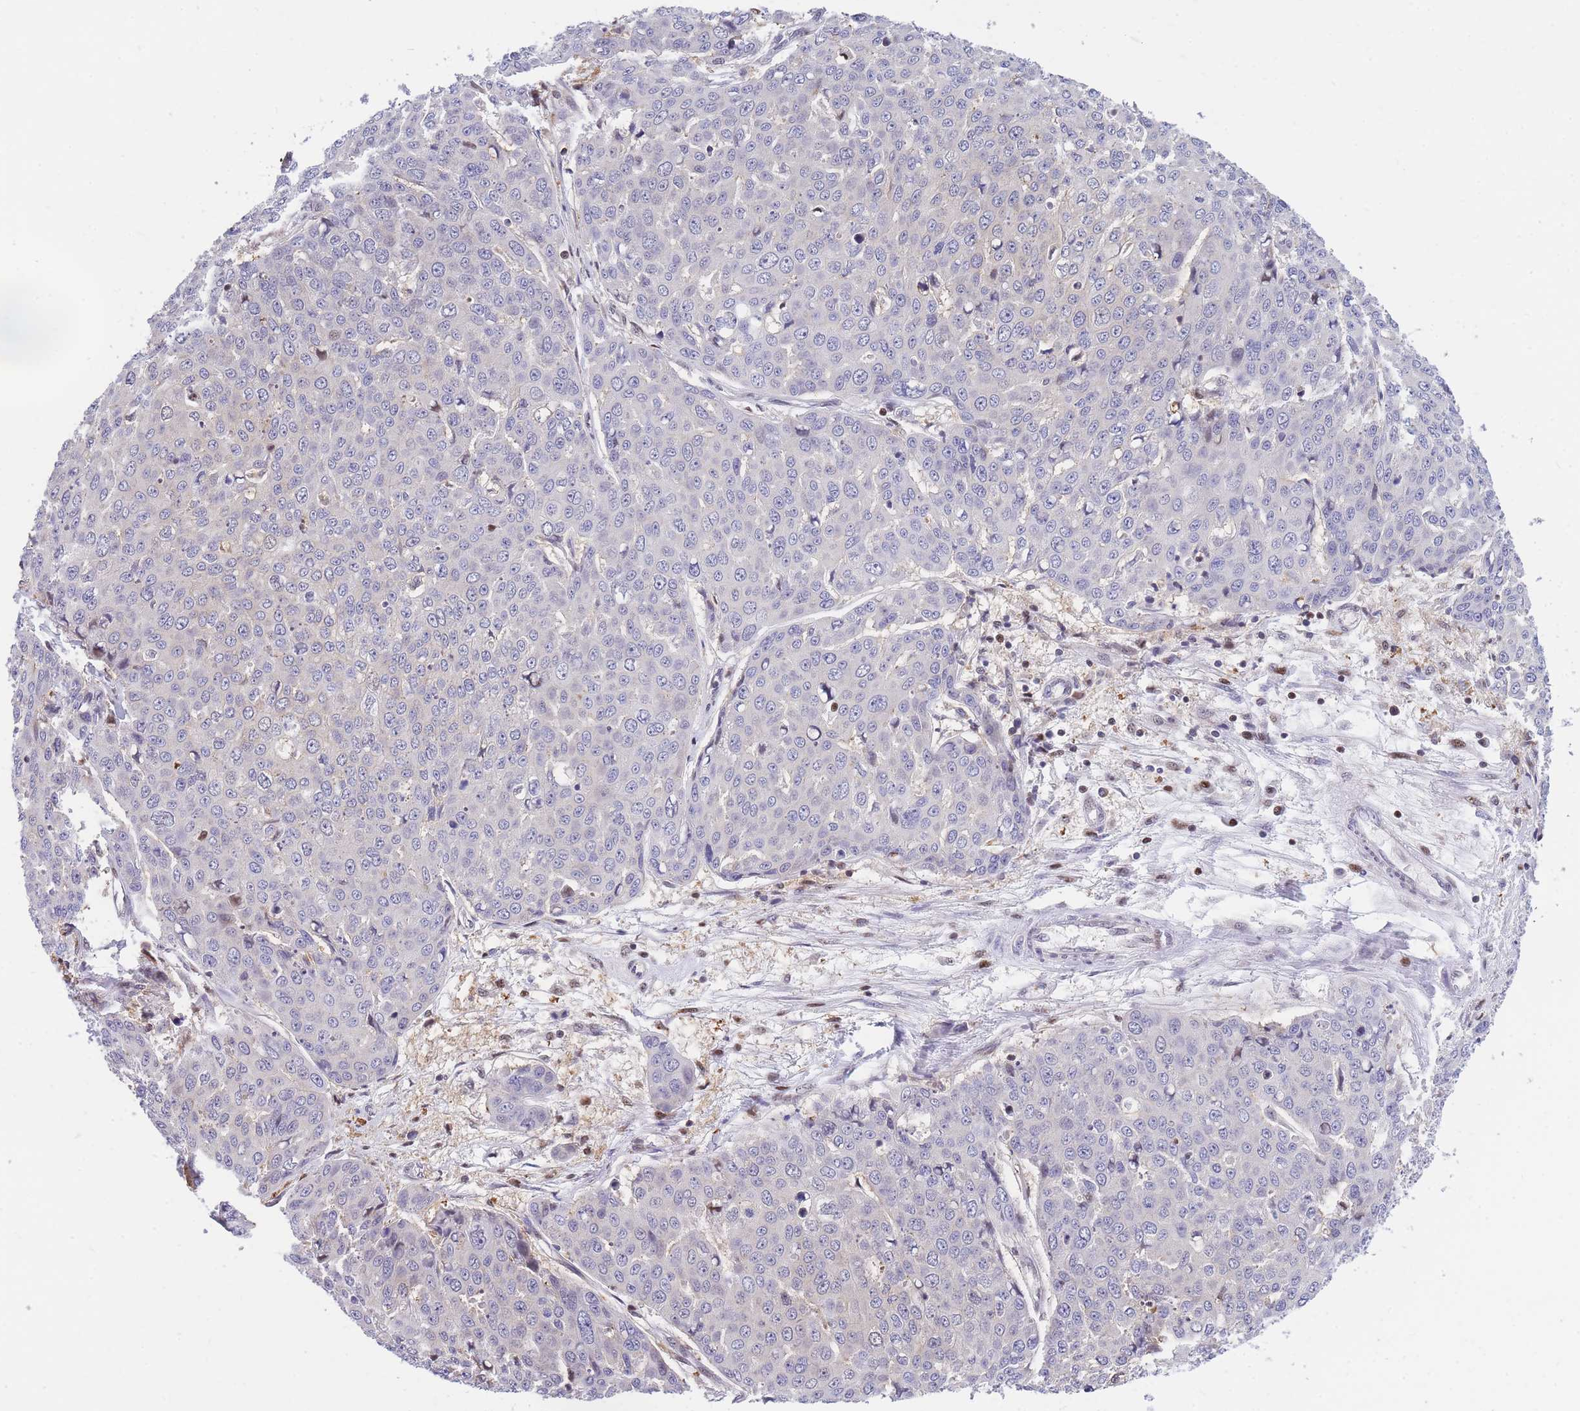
{"staining": {"intensity": "negative", "quantity": "none", "location": "none"}, "tissue": "skin cancer", "cell_type": "Tumor cells", "image_type": "cancer", "snomed": [{"axis": "morphology", "description": "Squamous cell carcinoma, NOS"}, {"axis": "topography", "description": "Skin"}], "caption": "Squamous cell carcinoma (skin) was stained to show a protein in brown. There is no significant expression in tumor cells.", "gene": "CRACD", "patient": {"sex": "male", "age": 71}}